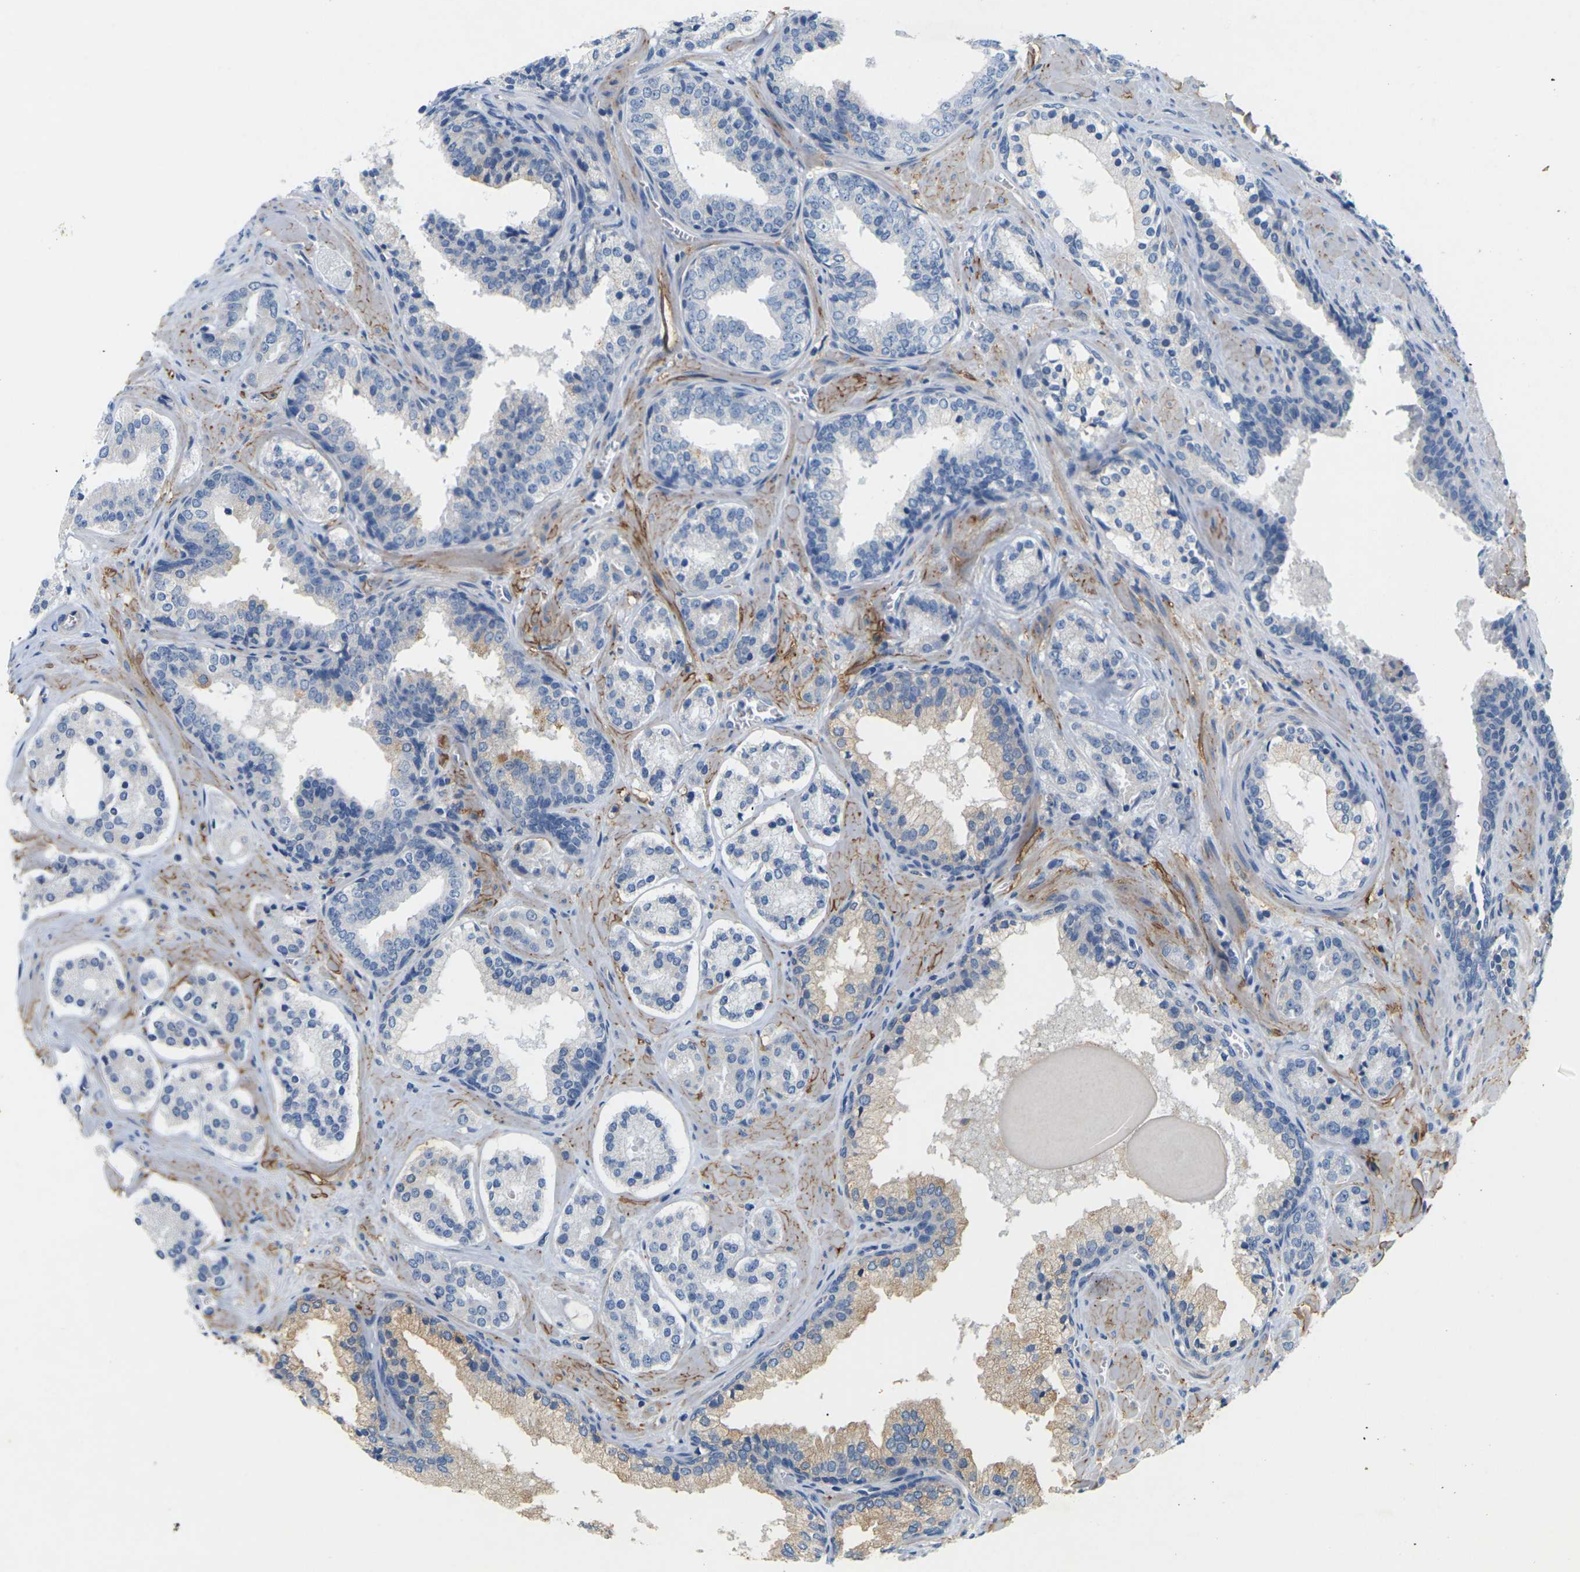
{"staining": {"intensity": "negative", "quantity": "none", "location": "none"}, "tissue": "prostate cancer", "cell_type": "Tumor cells", "image_type": "cancer", "snomed": [{"axis": "morphology", "description": "Adenocarcinoma, High grade"}, {"axis": "topography", "description": "Prostate"}], "caption": "Tumor cells show no significant protein positivity in adenocarcinoma (high-grade) (prostate).", "gene": "ITGA5", "patient": {"sex": "male", "age": 60}}